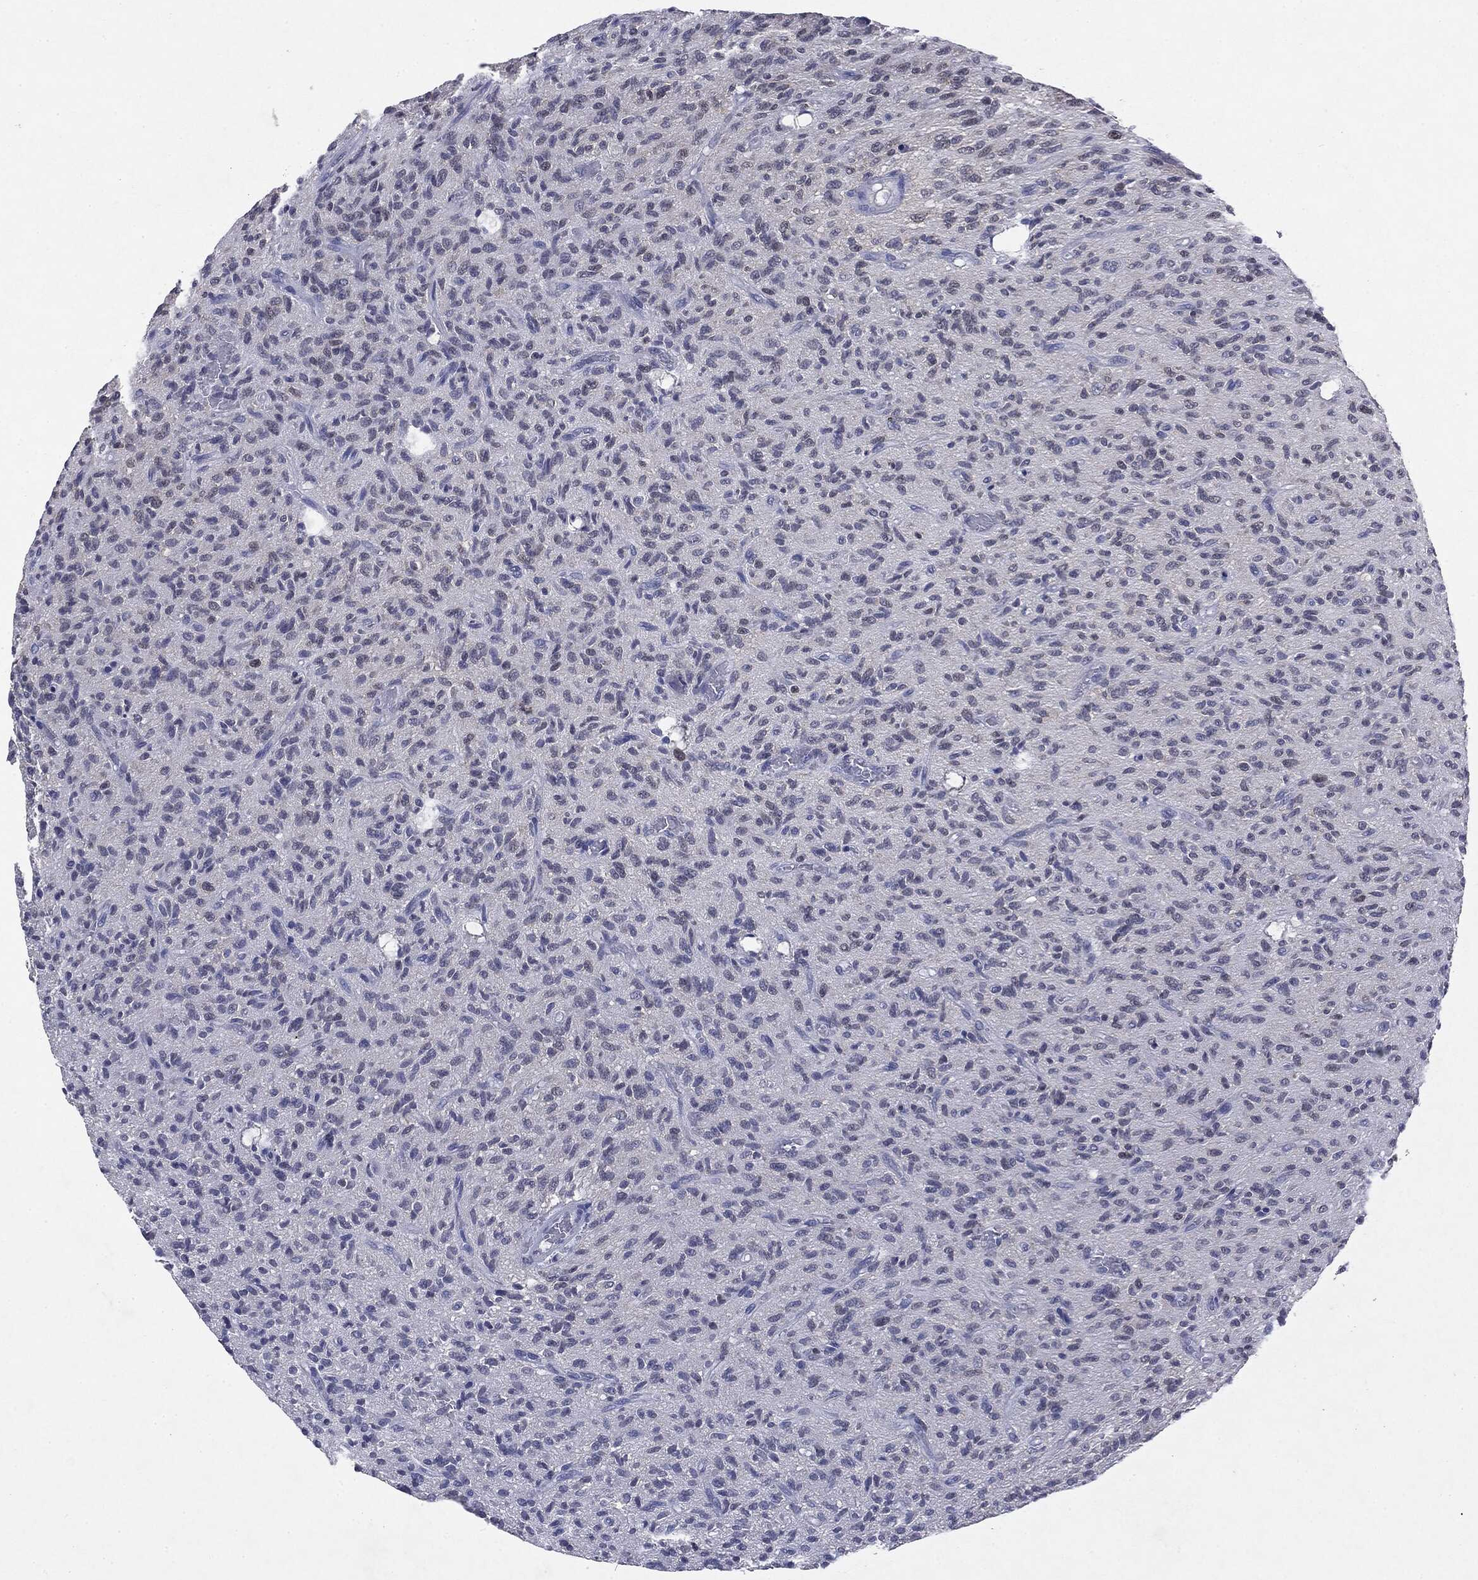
{"staining": {"intensity": "negative", "quantity": "none", "location": "none"}, "tissue": "glioma", "cell_type": "Tumor cells", "image_type": "cancer", "snomed": [{"axis": "morphology", "description": "Glioma, malignant, High grade"}, {"axis": "topography", "description": "Brain"}], "caption": "Immunohistochemistry of human glioma demonstrates no expression in tumor cells.", "gene": "KIF2C", "patient": {"sex": "male", "age": 64}}